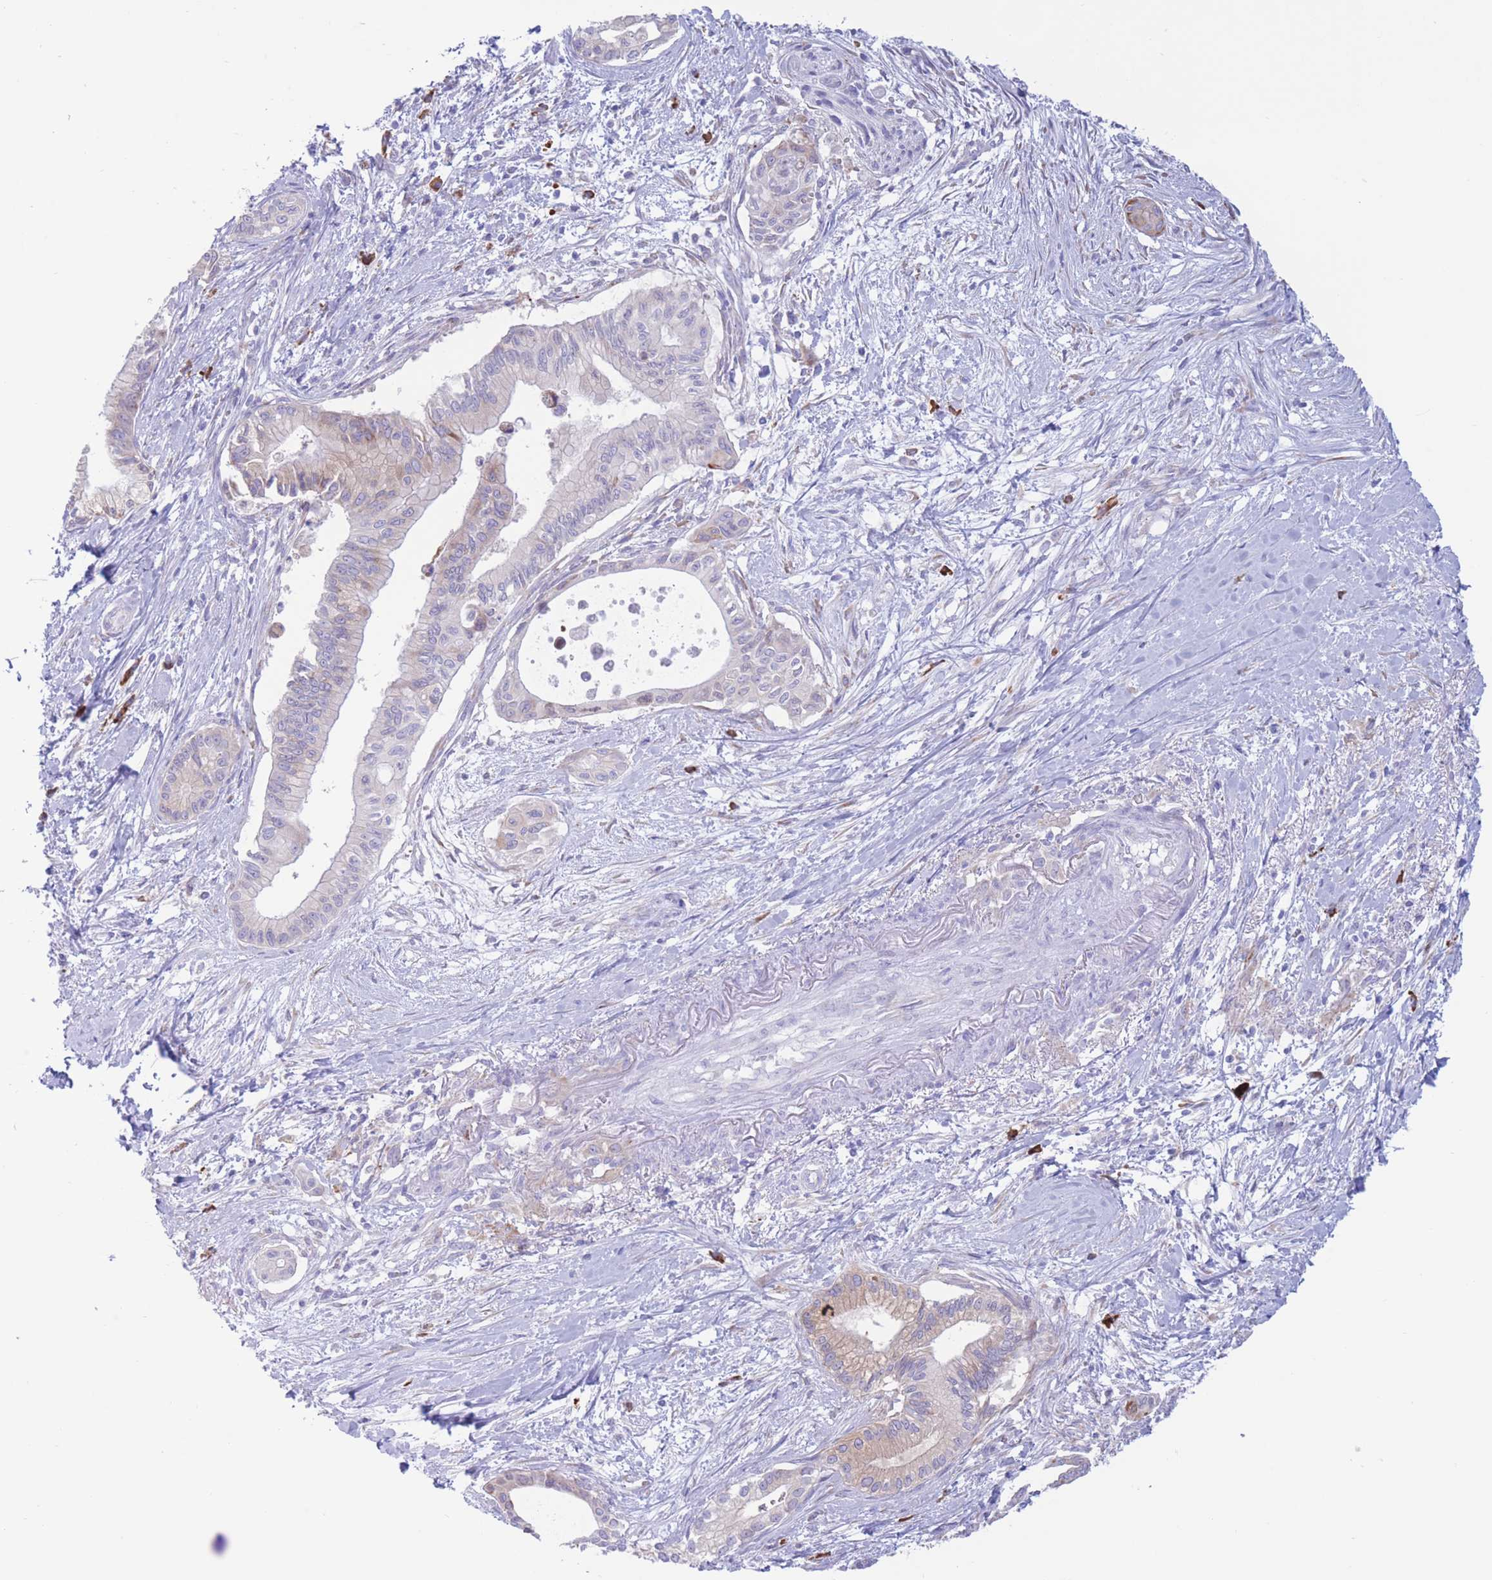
{"staining": {"intensity": "weak", "quantity": "<25%", "location": "cytoplasmic/membranous"}, "tissue": "pancreatic cancer", "cell_type": "Tumor cells", "image_type": "cancer", "snomed": [{"axis": "morphology", "description": "Adenocarcinoma, NOS"}, {"axis": "topography", "description": "Pancreas"}], "caption": "Tumor cells show no significant staining in pancreatic adenocarcinoma. (DAB IHC, high magnification).", "gene": "MYDGF", "patient": {"sex": "male", "age": 78}}